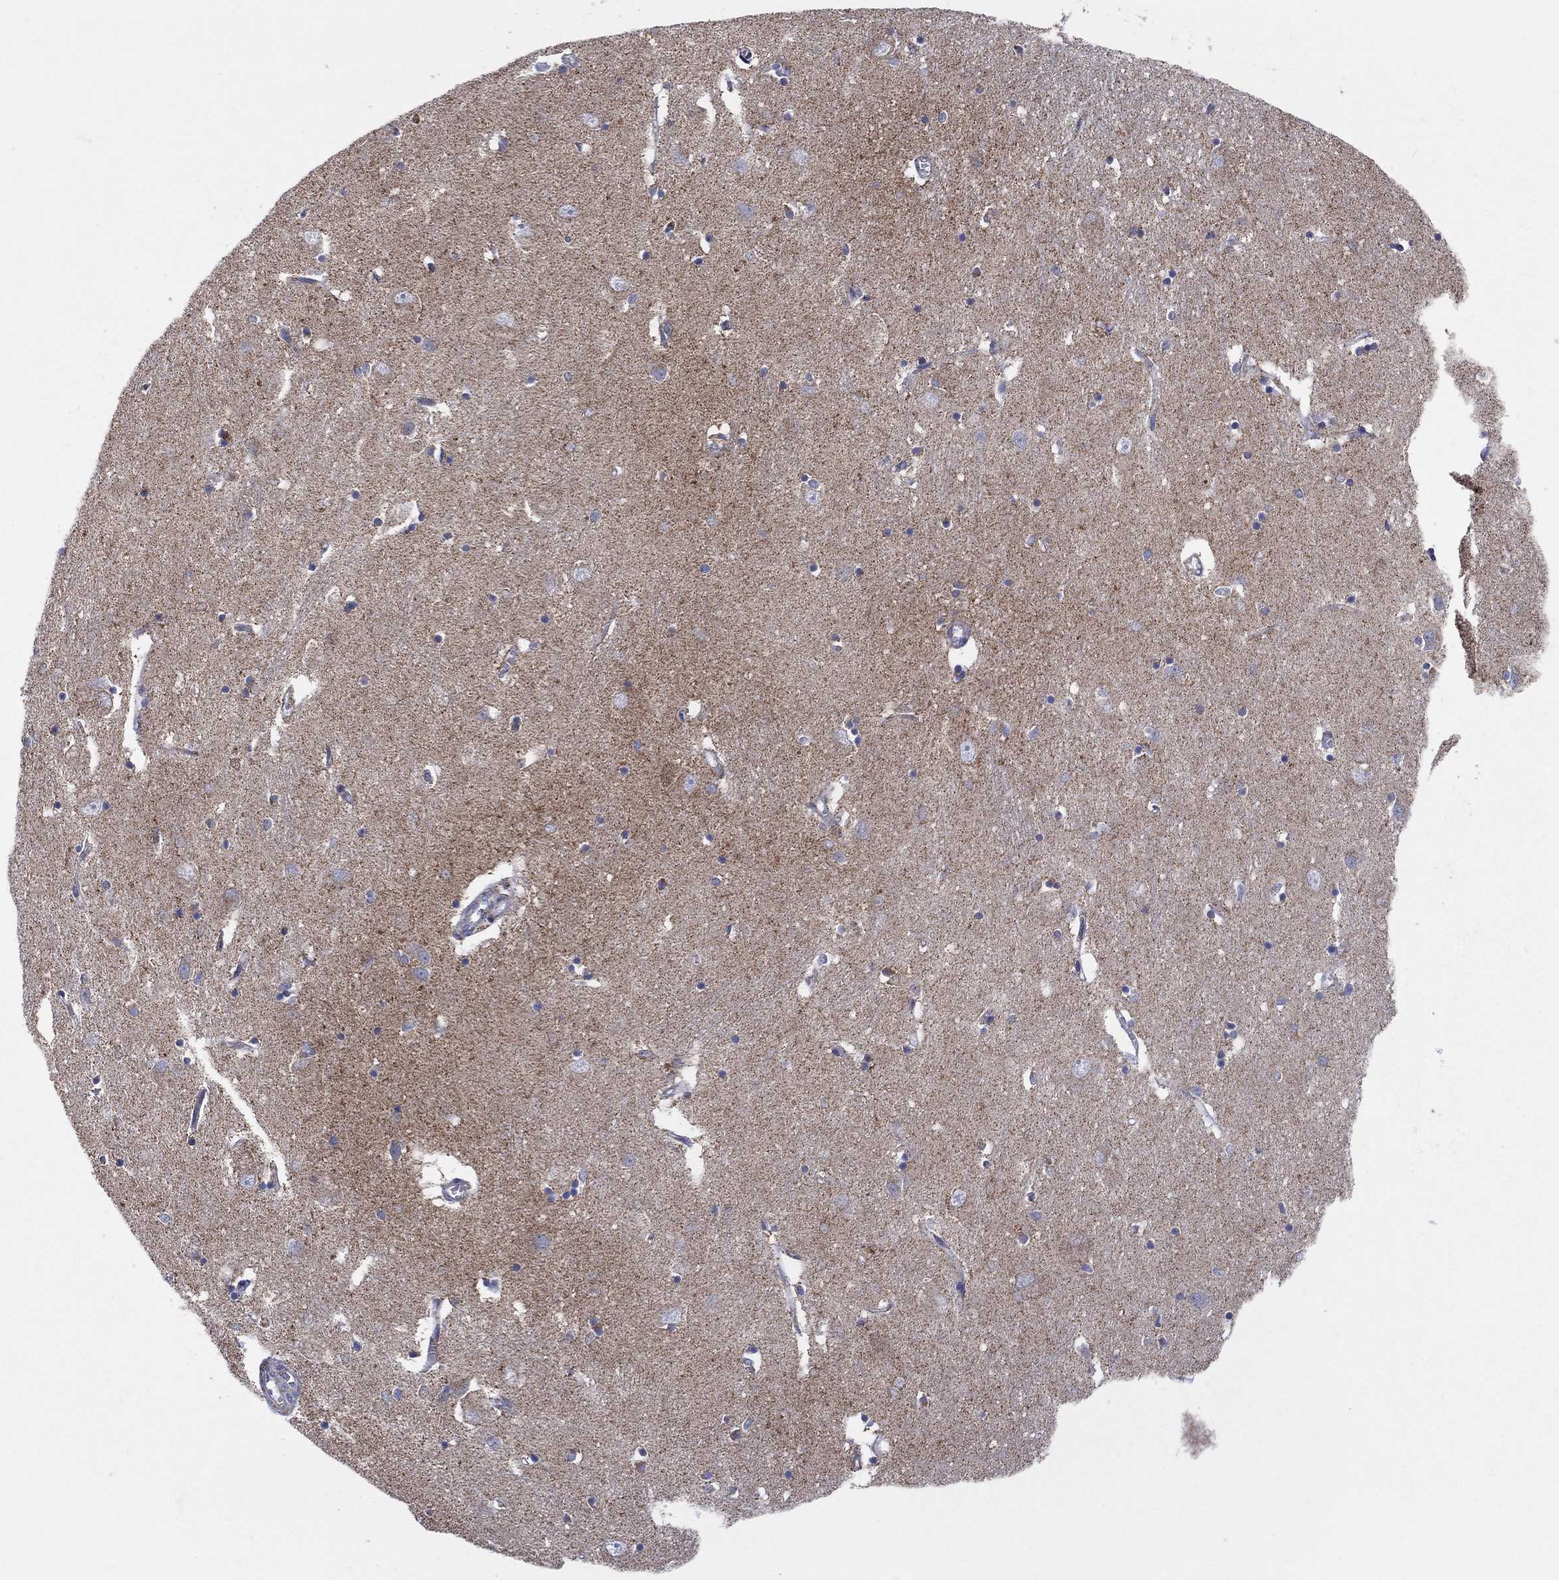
{"staining": {"intensity": "negative", "quantity": "none", "location": "none"}, "tissue": "caudate", "cell_type": "Glial cells", "image_type": "normal", "snomed": [{"axis": "morphology", "description": "Normal tissue, NOS"}, {"axis": "topography", "description": "Lateral ventricle wall"}], "caption": "Caudate was stained to show a protein in brown. There is no significant staining in glial cells. (DAB (3,3'-diaminobenzidine) immunohistochemistry (IHC) visualized using brightfield microscopy, high magnification).", "gene": "KISS1R", "patient": {"sex": "male", "age": 54}}